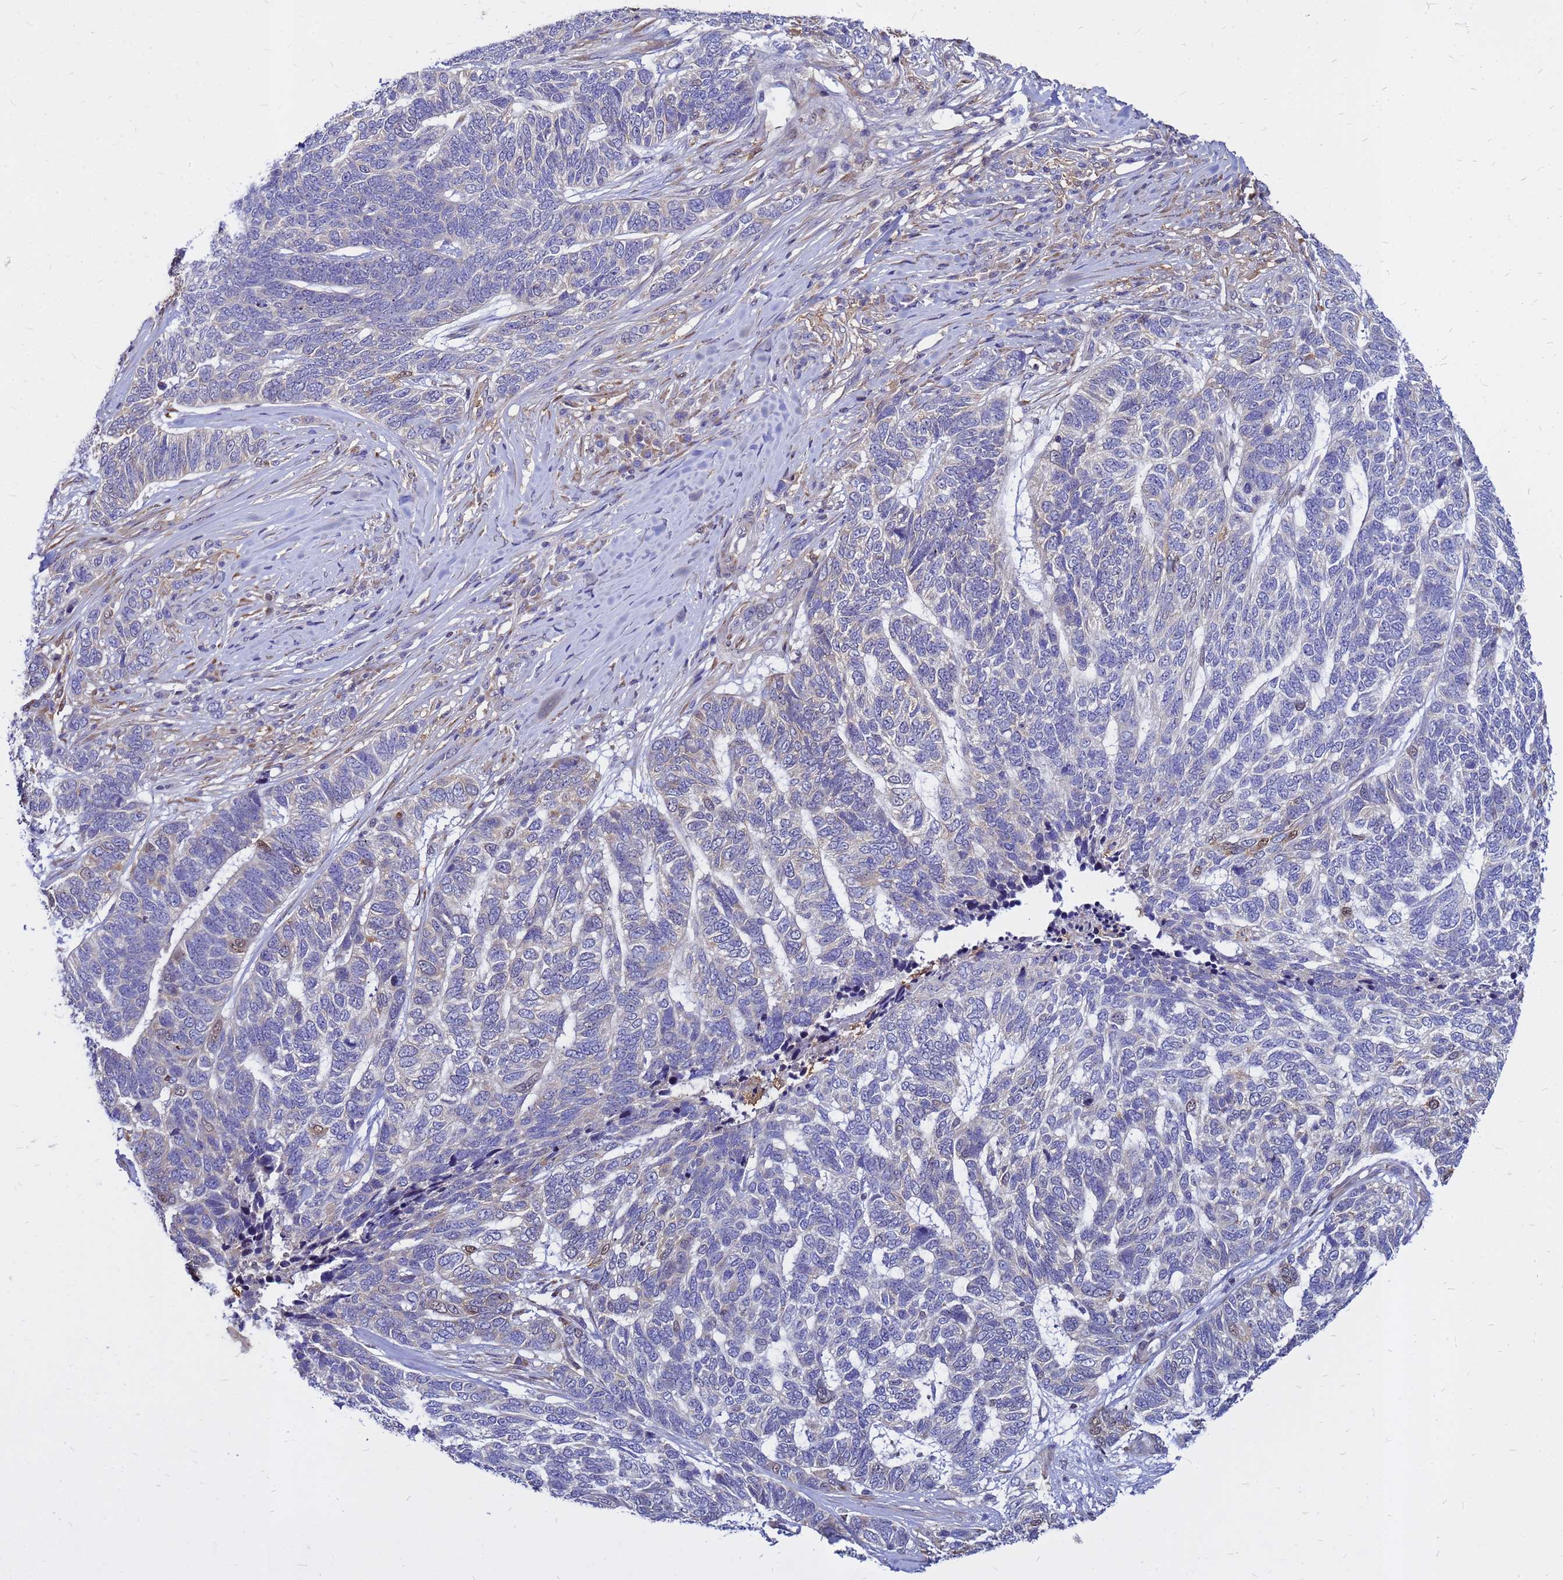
{"staining": {"intensity": "weak", "quantity": "<25%", "location": "nuclear"}, "tissue": "skin cancer", "cell_type": "Tumor cells", "image_type": "cancer", "snomed": [{"axis": "morphology", "description": "Basal cell carcinoma"}, {"axis": "topography", "description": "Skin"}], "caption": "Tumor cells show no significant expression in skin basal cell carcinoma.", "gene": "MOB2", "patient": {"sex": "female", "age": 65}}